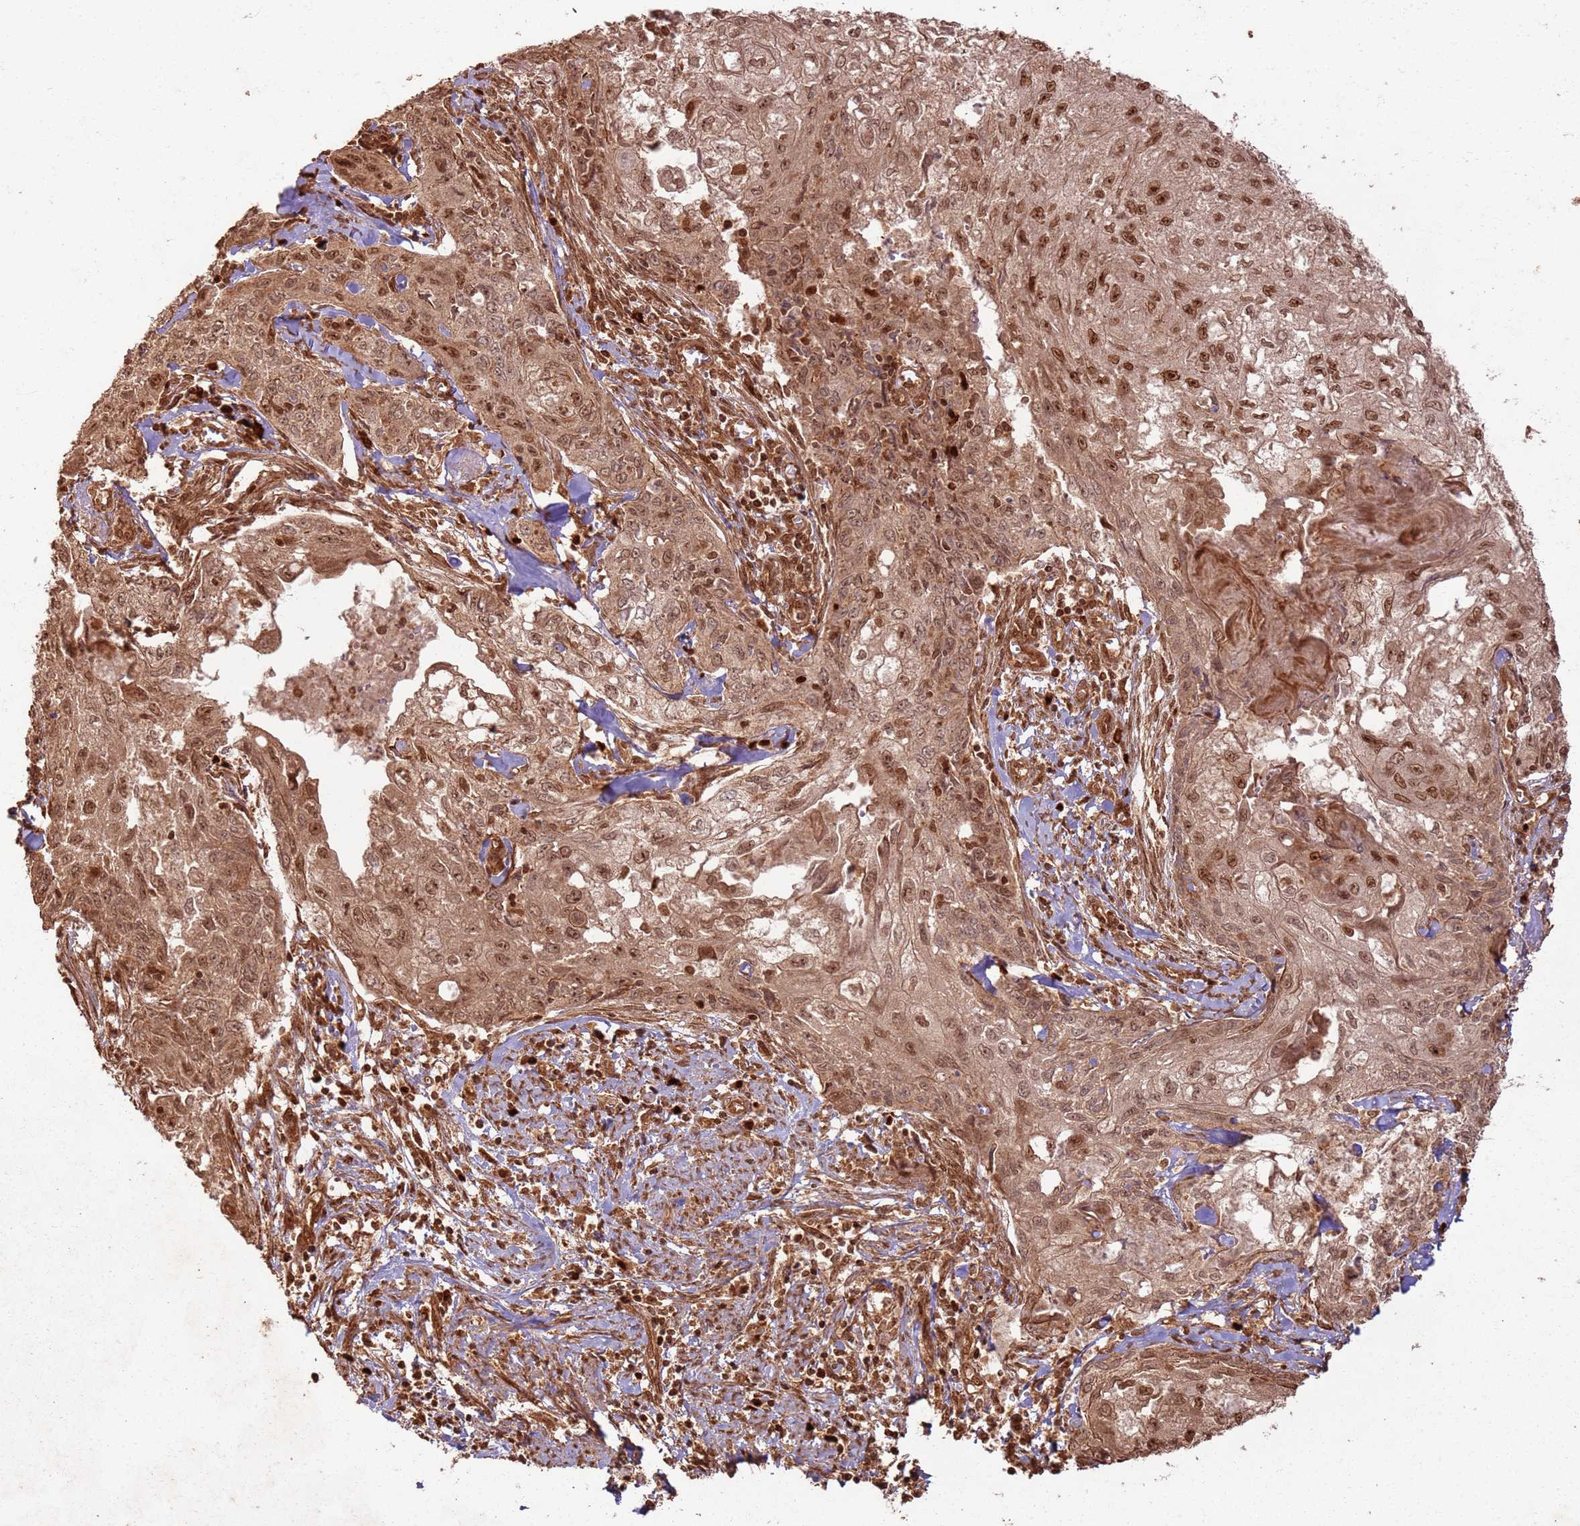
{"staining": {"intensity": "moderate", "quantity": ">75%", "location": "cytoplasmic/membranous,nuclear"}, "tissue": "cervical cancer", "cell_type": "Tumor cells", "image_type": "cancer", "snomed": [{"axis": "morphology", "description": "Squamous cell carcinoma, NOS"}, {"axis": "topography", "description": "Cervix"}], "caption": "Immunohistochemical staining of human squamous cell carcinoma (cervical) displays medium levels of moderate cytoplasmic/membranous and nuclear expression in about >75% of tumor cells.", "gene": "TBC1D13", "patient": {"sex": "female", "age": 67}}